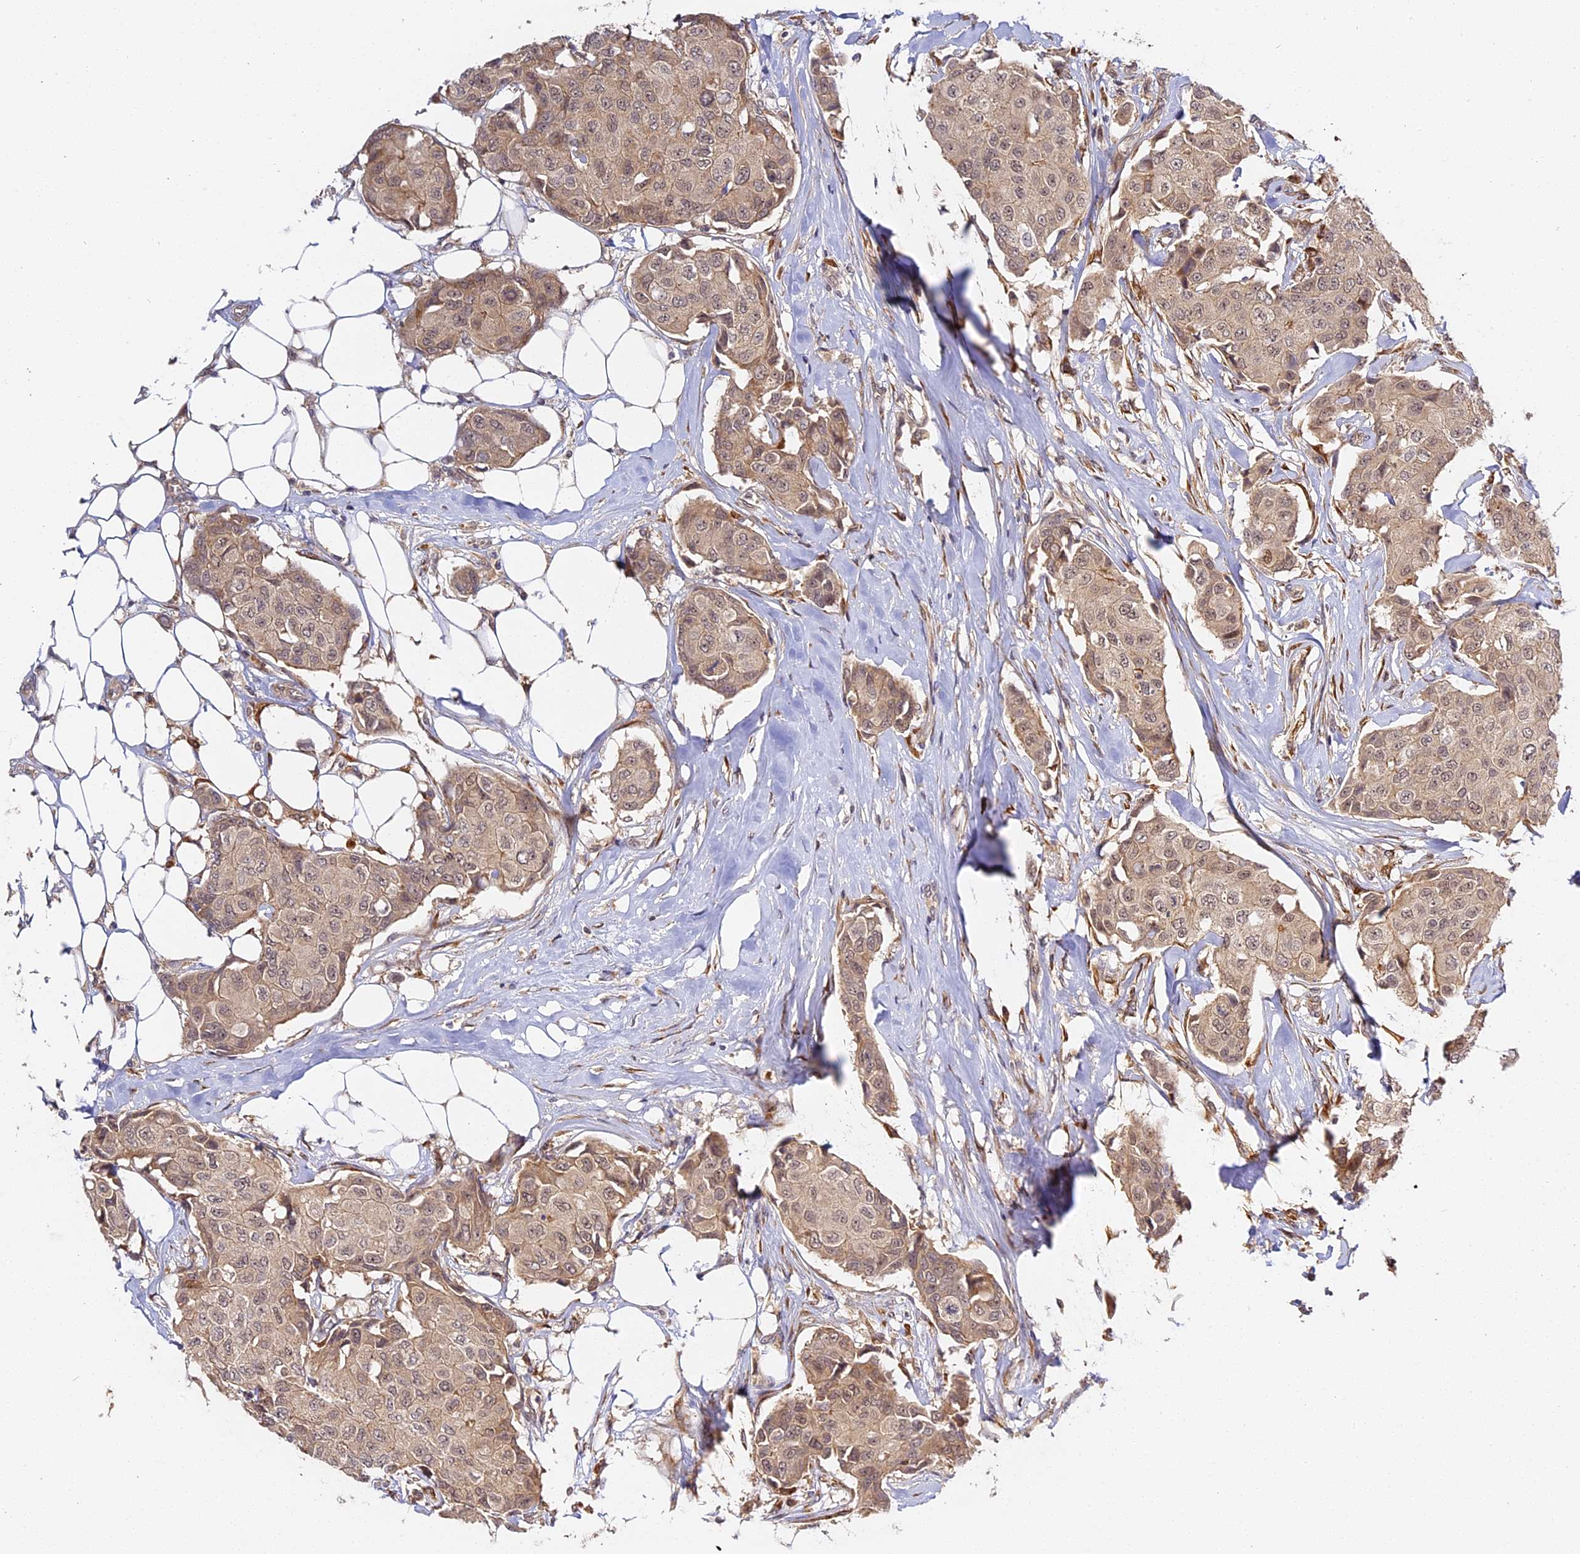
{"staining": {"intensity": "weak", "quantity": "25%-75%", "location": "cytoplasmic/membranous"}, "tissue": "breast cancer", "cell_type": "Tumor cells", "image_type": "cancer", "snomed": [{"axis": "morphology", "description": "Duct carcinoma"}, {"axis": "topography", "description": "Breast"}], "caption": "Breast cancer (invasive ductal carcinoma) stained with DAB immunohistochemistry shows low levels of weak cytoplasmic/membranous positivity in approximately 25%-75% of tumor cells.", "gene": "IMPACT", "patient": {"sex": "female", "age": 80}}